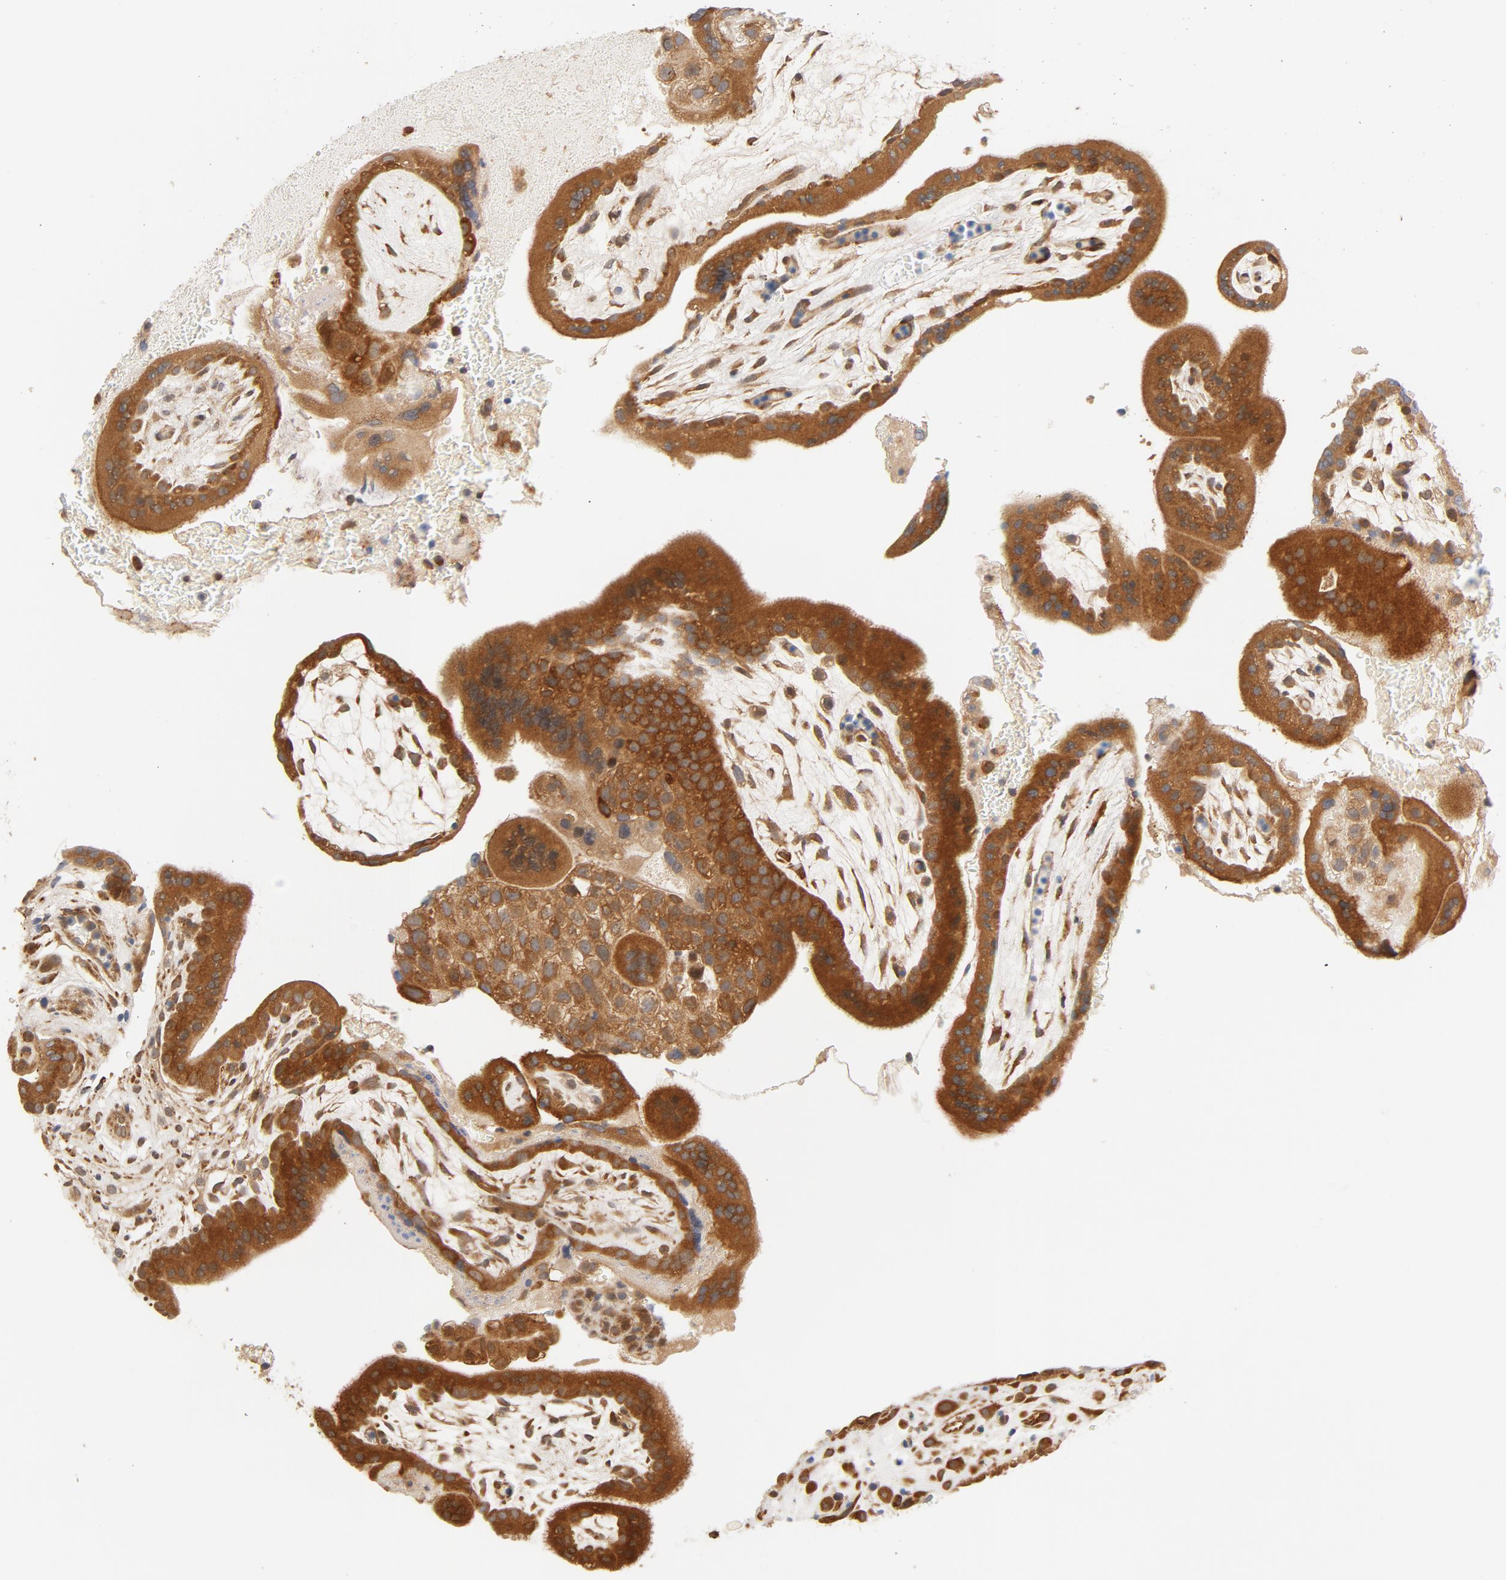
{"staining": {"intensity": "moderate", "quantity": ">75%", "location": "cytoplasmic/membranous"}, "tissue": "placenta", "cell_type": "Decidual cells", "image_type": "normal", "snomed": [{"axis": "morphology", "description": "Normal tissue, NOS"}, {"axis": "topography", "description": "Placenta"}], "caption": "IHC (DAB (3,3'-diaminobenzidine)) staining of normal placenta shows moderate cytoplasmic/membranous protein expression in about >75% of decidual cells.", "gene": "EIF4E", "patient": {"sex": "female", "age": 35}}